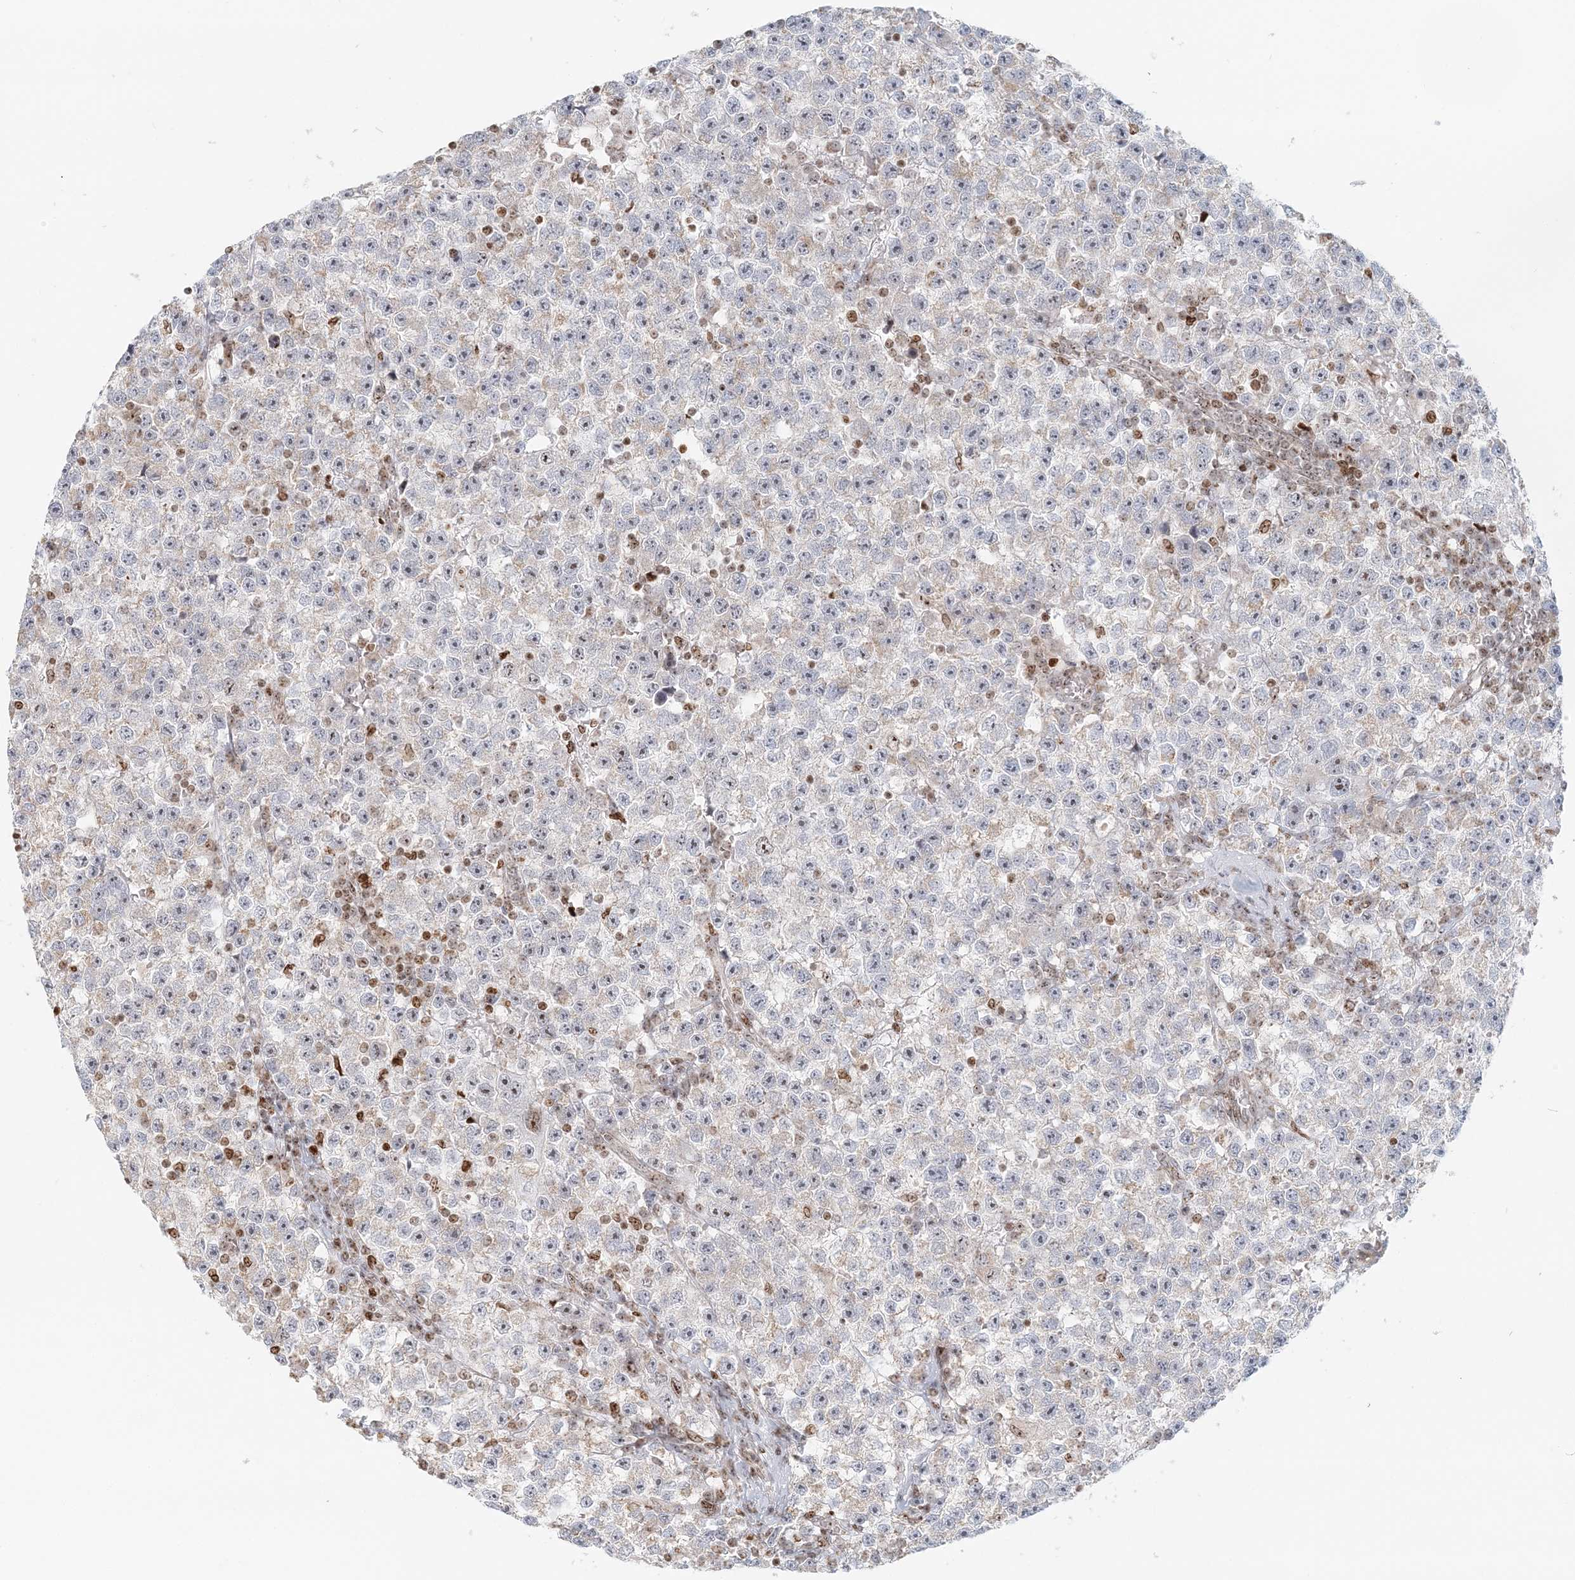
{"staining": {"intensity": "negative", "quantity": "none", "location": "none"}, "tissue": "testis cancer", "cell_type": "Tumor cells", "image_type": "cancer", "snomed": [{"axis": "morphology", "description": "Seminoma, NOS"}, {"axis": "topography", "description": "Testis"}], "caption": "The immunohistochemistry (IHC) histopathology image has no significant expression in tumor cells of testis seminoma tissue. (DAB immunohistochemistry (IHC), high magnification).", "gene": "UBE2F", "patient": {"sex": "male", "age": 22}}